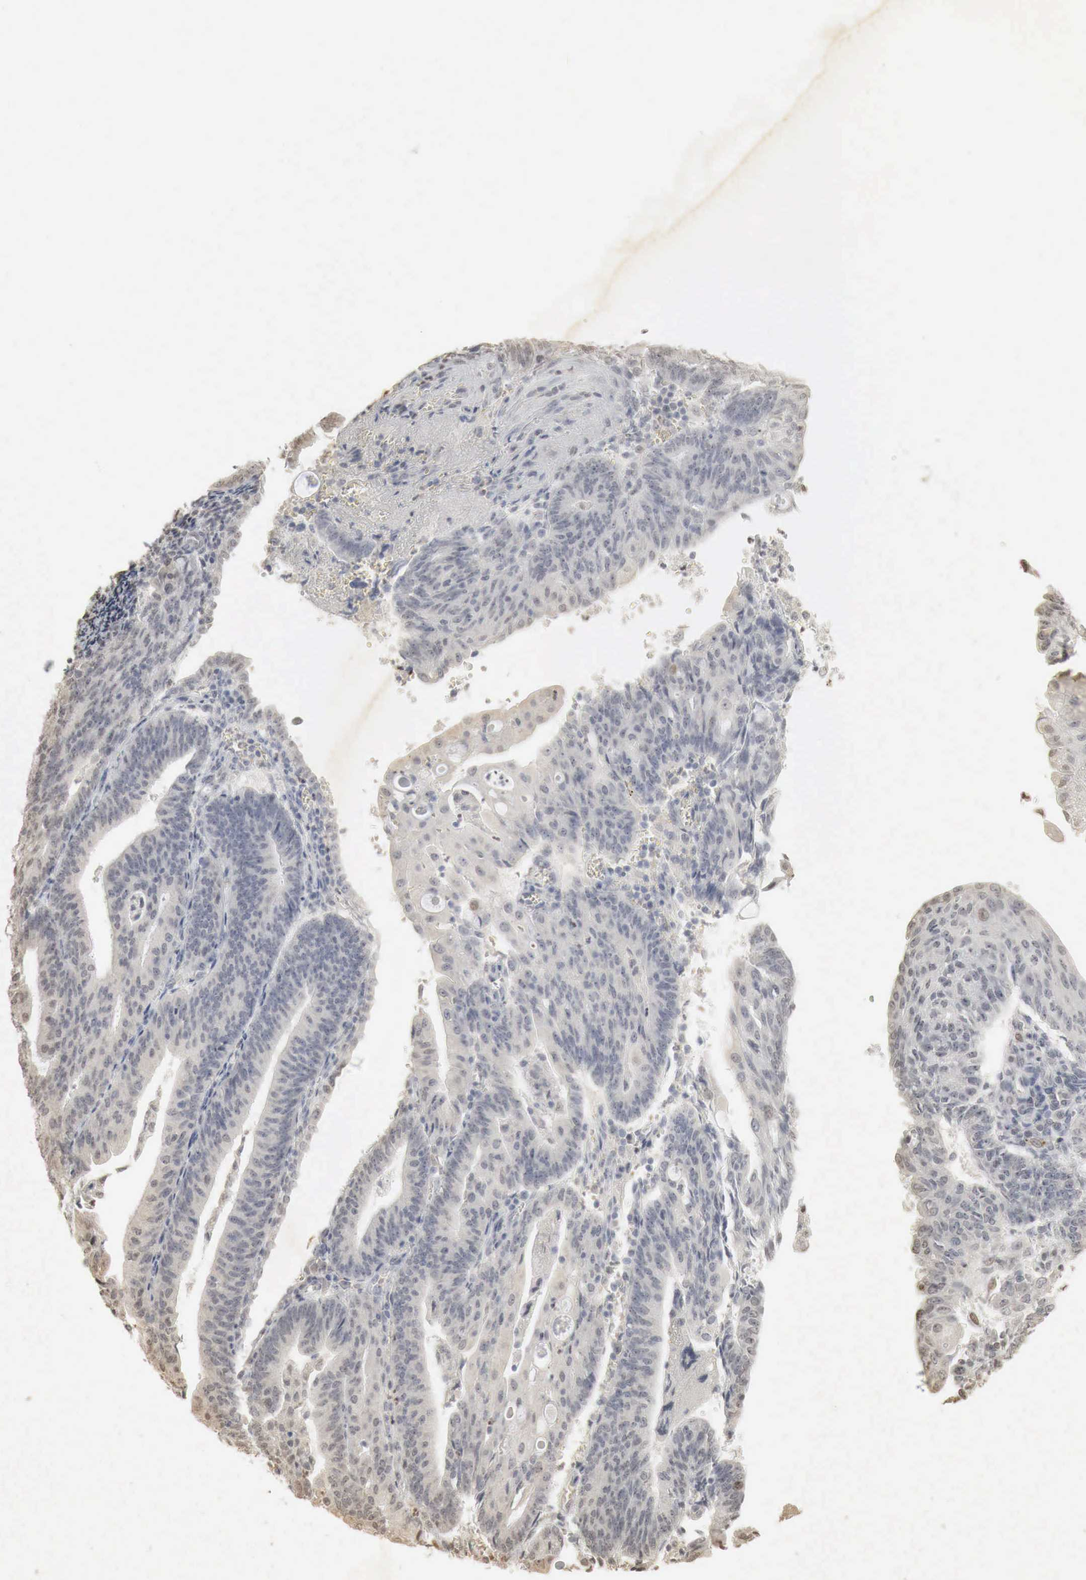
{"staining": {"intensity": "negative", "quantity": "none", "location": "none"}, "tissue": "endometrial cancer", "cell_type": "Tumor cells", "image_type": "cancer", "snomed": [{"axis": "morphology", "description": "Adenocarcinoma, NOS"}, {"axis": "topography", "description": "Endometrium"}], "caption": "This is an immunohistochemistry micrograph of endometrial cancer (adenocarcinoma). There is no staining in tumor cells.", "gene": "ERBB4", "patient": {"sex": "female", "age": 56}}